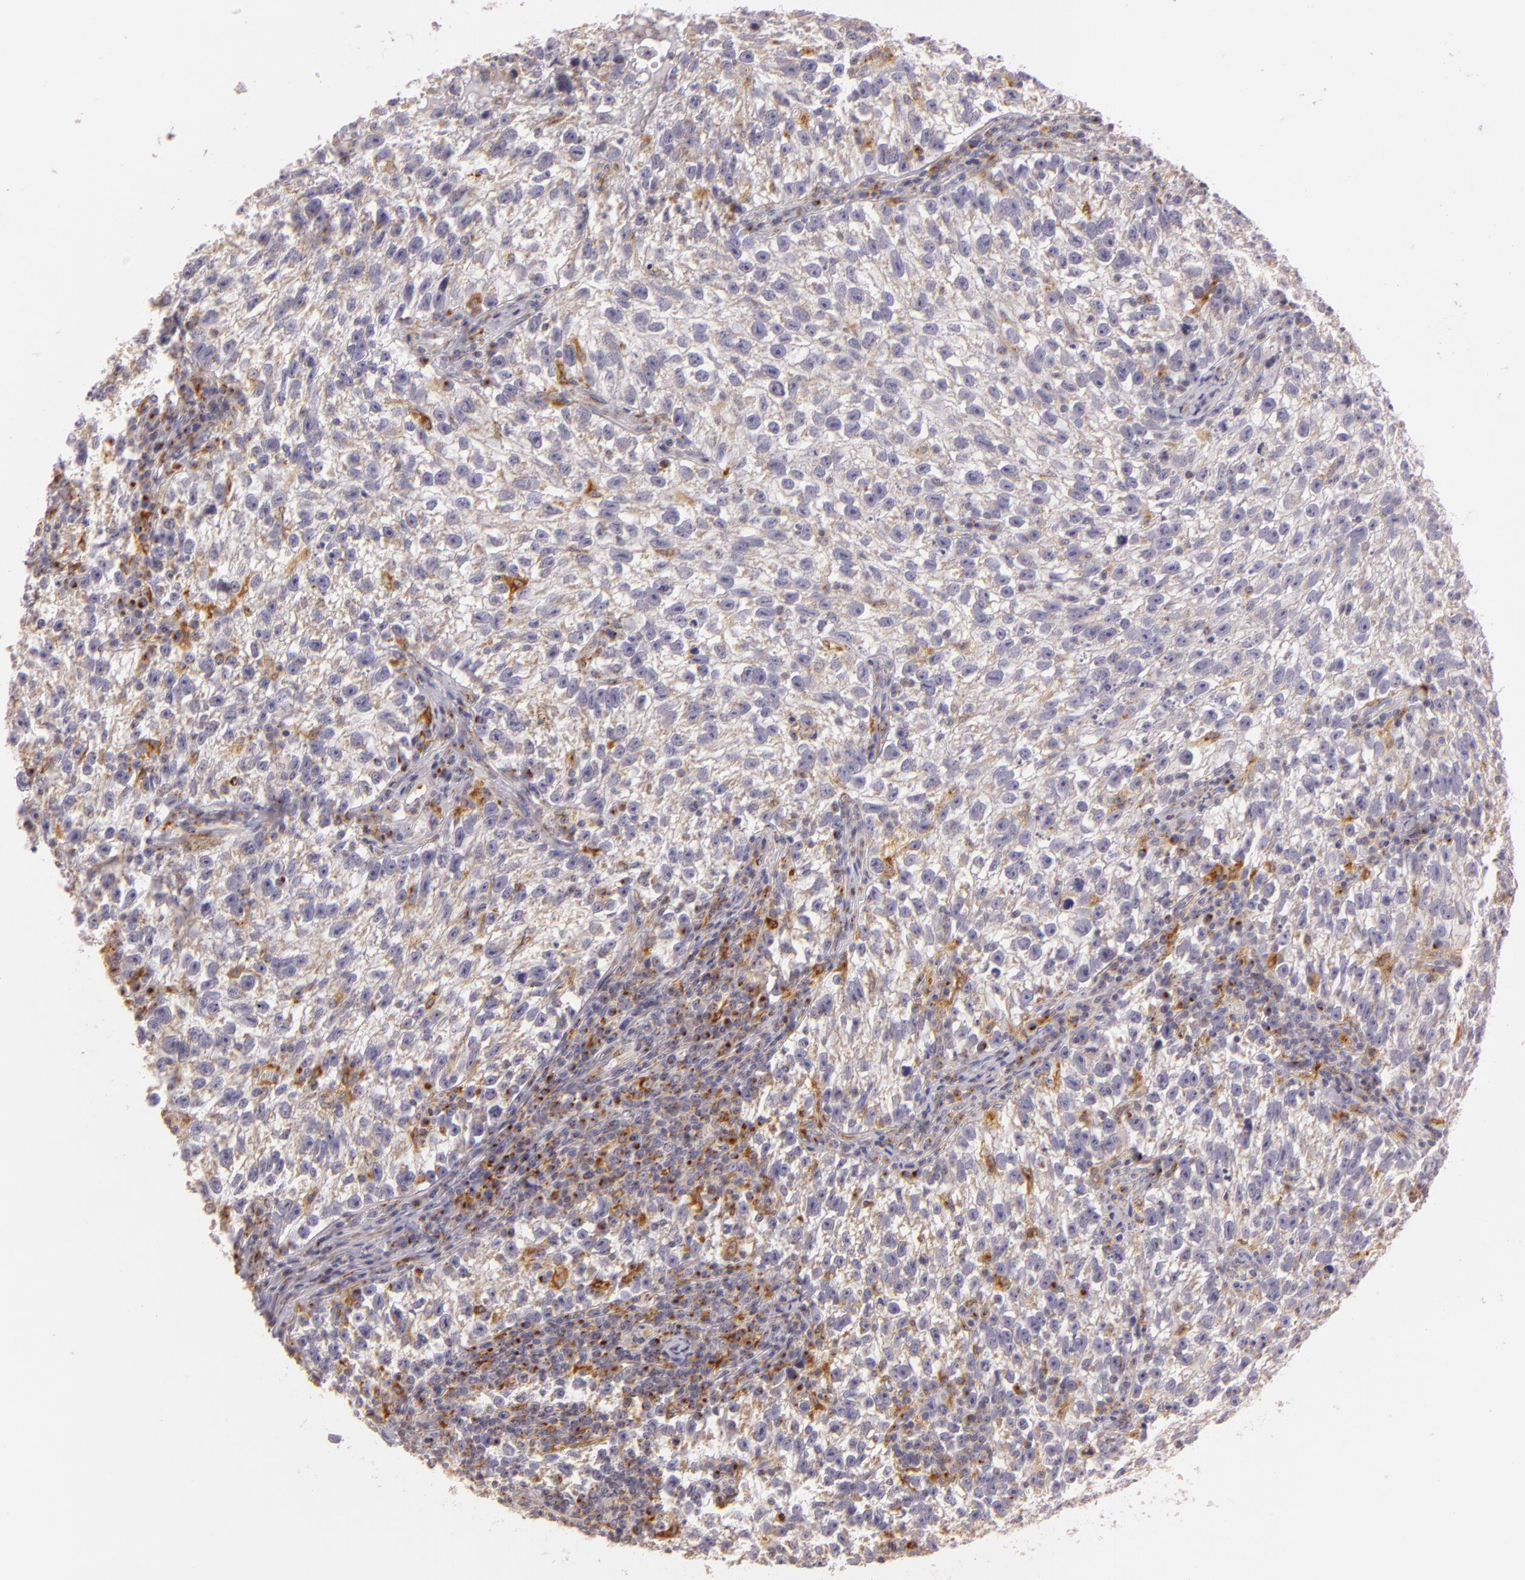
{"staining": {"intensity": "weak", "quantity": ">75%", "location": "cytoplasmic/membranous"}, "tissue": "testis cancer", "cell_type": "Tumor cells", "image_type": "cancer", "snomed": [{"axis": "morphology", "description": "Seminoma, NOS"}, {"axis": "topography", "description": "Testis"}], "caption": "Immunohistochemistry of human testis cancer (seminoma) shows low levels of weak cytoplasmic/membranous positivity in approximately >75% of tumor cells.", "gene": "LGMN", "patient": {"sex": "male", "age": 38}}